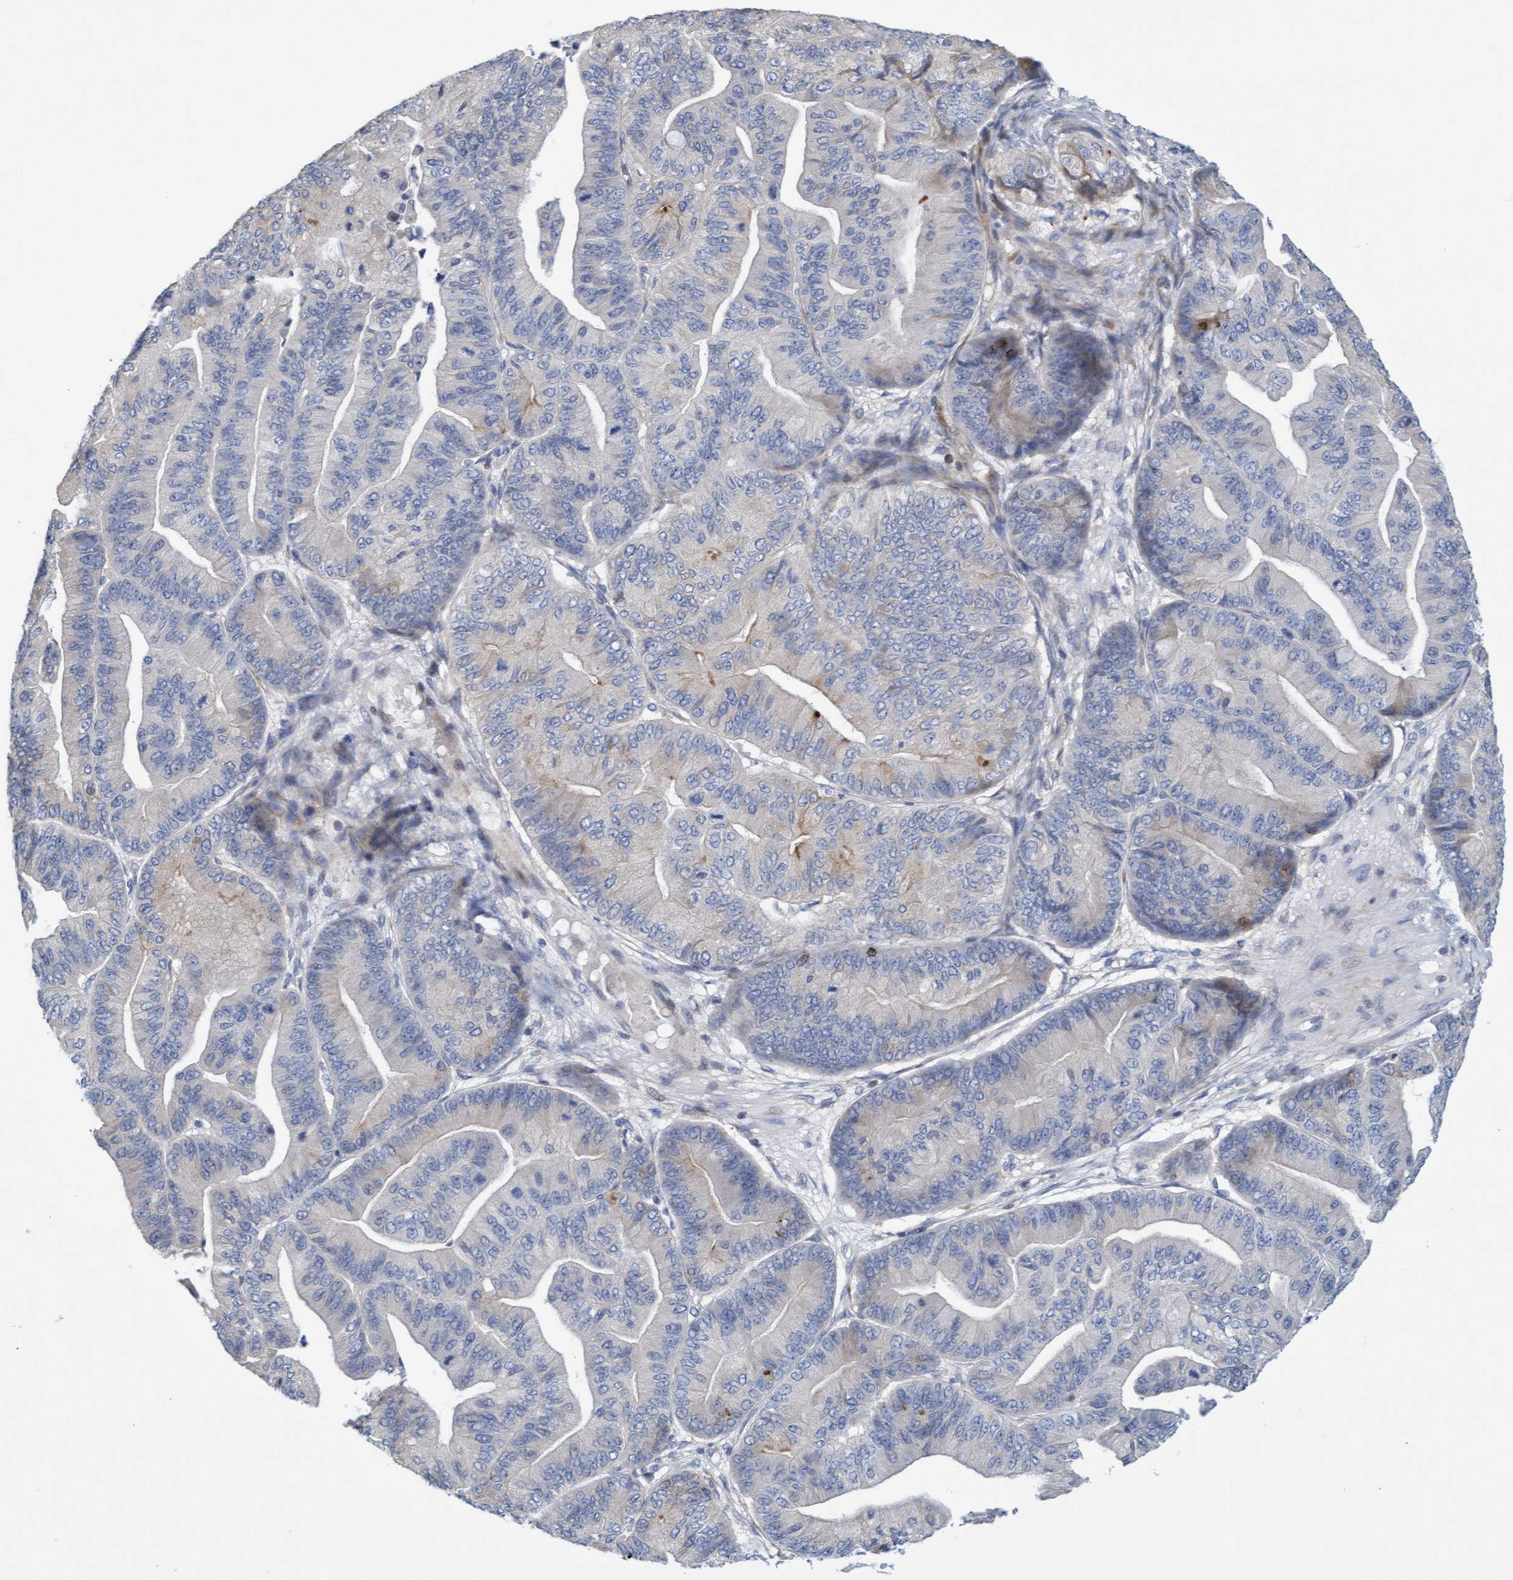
{"staining": {"intensity": "moderate", "quantity": "<25%", "location": "cytoplasmic/membranous"}, "tissue": "ovarian cancer", "cell_type": "Tumor cells", "image_type": "cancer", "snomed": [{"axis": "morphology", "description": "Cystadenocarcinoma, mucinous, NOS"}, {"axis": "topography", "description": "Ovary"}], "caption": "Immunohistochemical staining of human ovarian cancer (mucinous cystadenocarcinoma) reveals moderate cytoplasmic/membranous protein staining in approximately <25% of tumor cells. The staining was performed using DAB (3,3'-diaminobenzidine), with brown indicating positive protein expression. Nuclei are stained blue with hematoxylin.", "gene": "SLC28A3", "patient": {"sex": "female", "age": 61}}